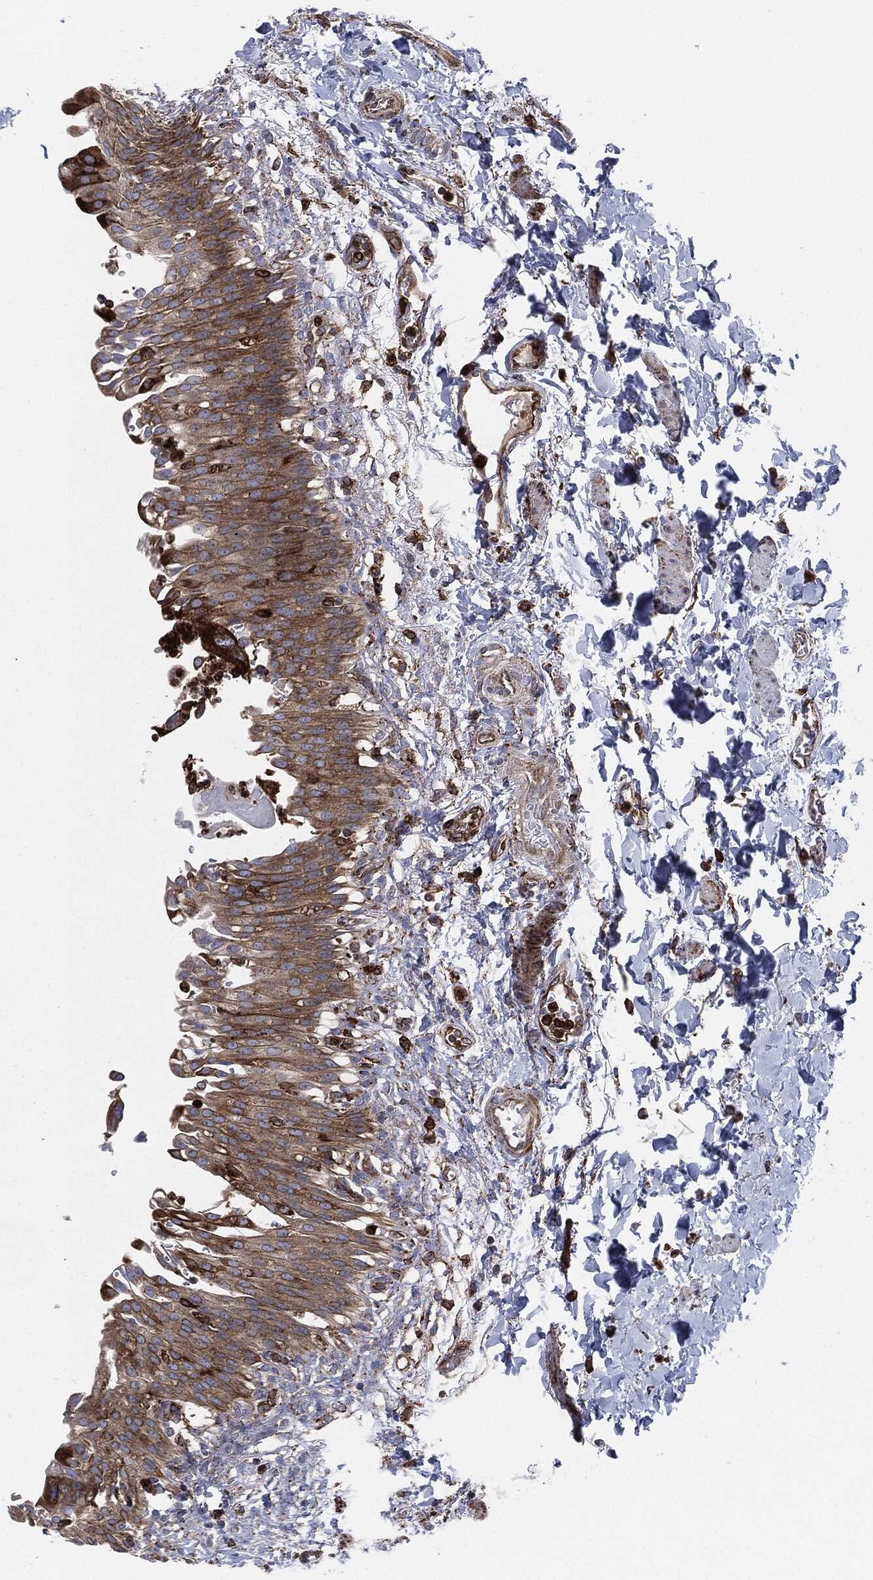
{"staining": {"intensity": "moderate", "quantity": ">75%", "location": "cytoplasmic/membranous"}, "tissue": "urinary bladder", "cell_type": "Urothelial cells", "image_type": "normal", "snomed": [{"axis": "morphology", "description": "Normal tissue, NOS"}, {"axis": "topography", "description": "Urinary bladder"}], "caption": "DAB immunohistochemical staining of benign human urinary bladder reveals moderate cytoplasmic/membranous protein expression in about >75% of urothelial cells. The protein is shown in brown color, while the nuclei are stained blue.", "gene": "CALR", "patient": {"sex": "female", "age": 60}}